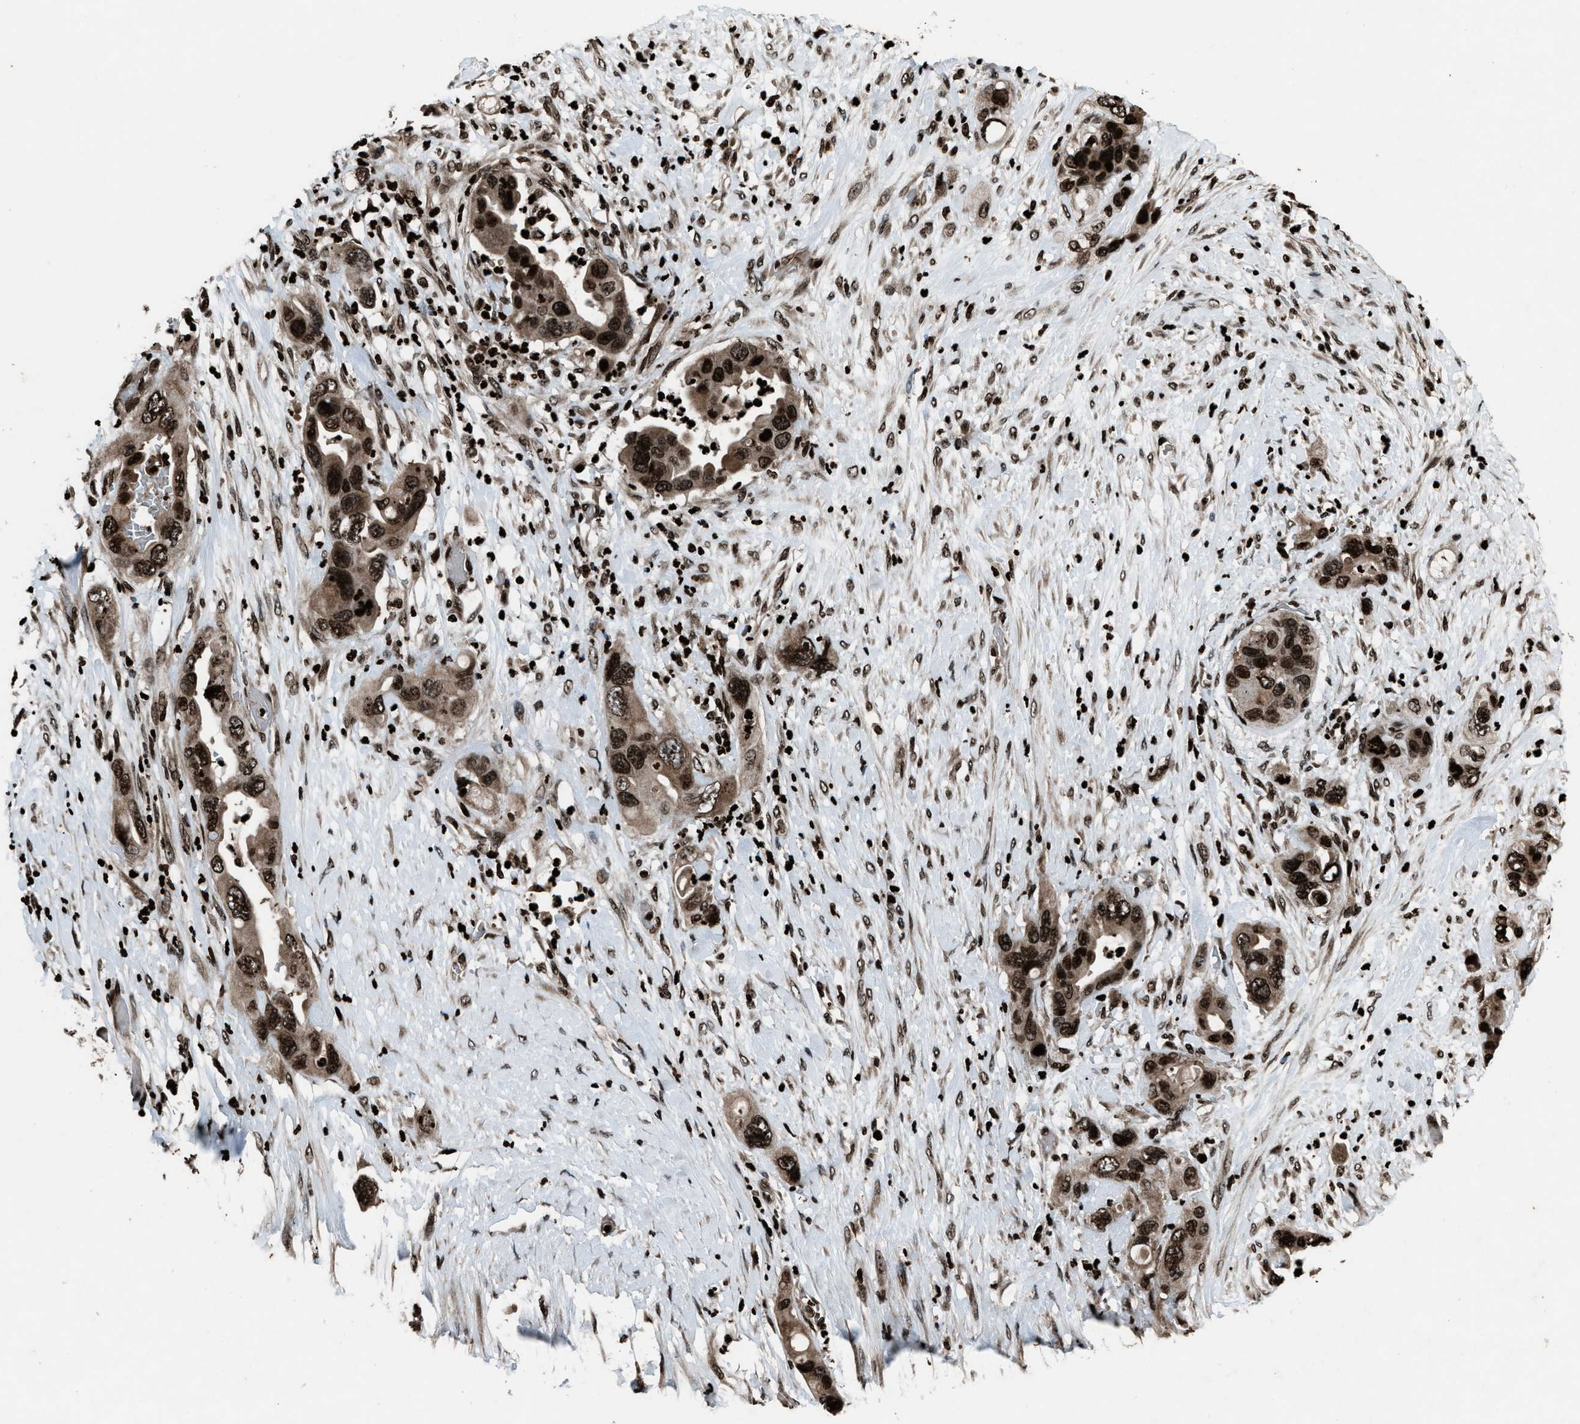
{"staining": {"intensity": "strong", "quantity": ">75%", "location": "nuclear"}, "tissue": "pancreatic cancer", "cell_type": "Tumor cells", "image_type": "cancer", "snomed": [{"axis": "morphology", "description": "Adenocarcinoma, NOS"}, {"axis": "topography", "description": "Pancreas"}], "caption": "IHC (DAB (3,3'-diaminobenzidine)) staining of pancreatic cancer demonstrates strong nuclear protein expression in about >75% of tumor cells.", "gene": "H4C1", "patient": {"sex": "female", "age": 71}}